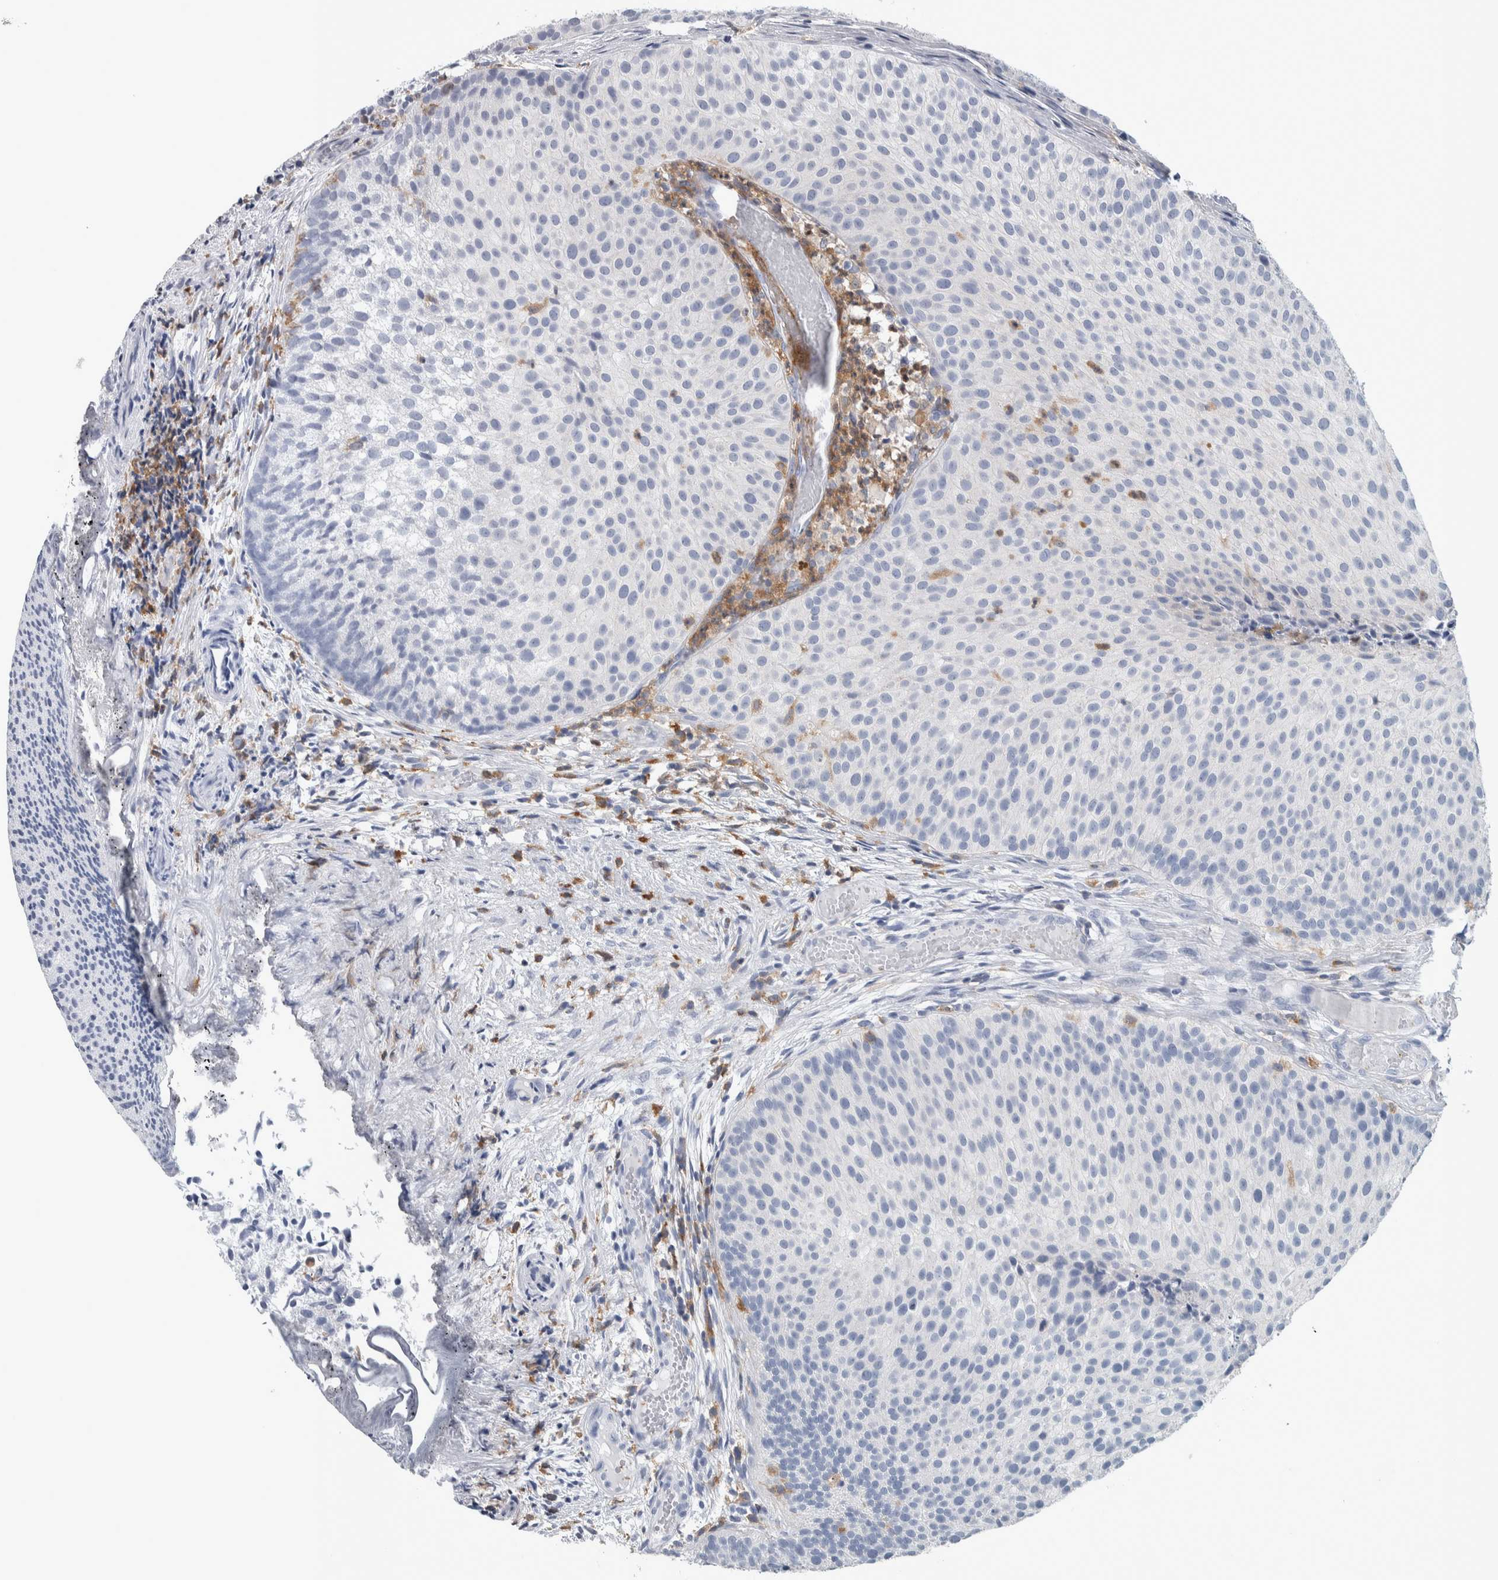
{"staining": {"intensity": "negative", "quantity": "none", "location": "none"}, "tissue": "urothelial cancer", "cell_type": "Tumor cells", "image_type": "cancer", "snomed": [{"axis": "morphology", "description": "Urothelial carcinoma, Low grade"}, {"axis": "topography", "description": "Urinary bladder"}], "caption": "The immunohistochemistry (IHC) image has no significant positivity in tumor cells of urothelial carcinoma (low-grade) tissue.", "gene": "SKAP2", "patient": {"sex": "male", "age": 86}}